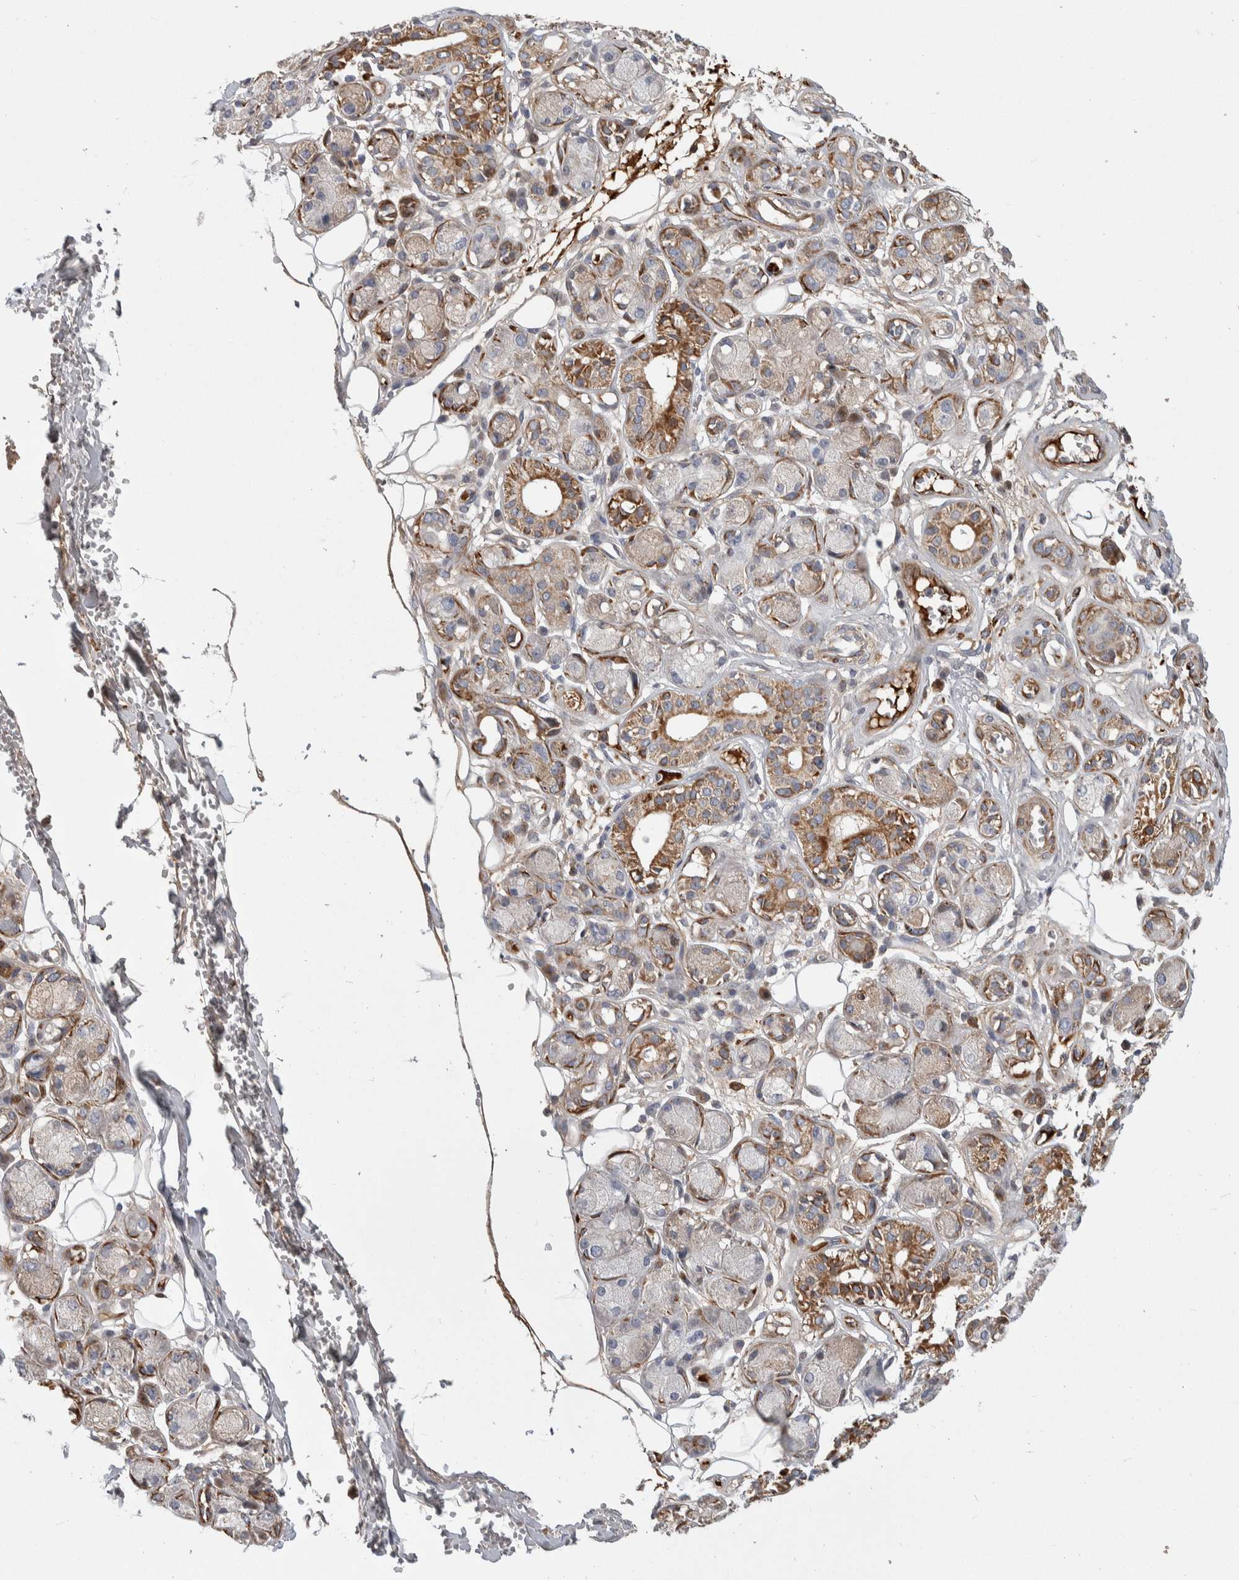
{"staining": {"intensity": "negative", "quantity": "none", "location": "none"}, "tissue": "adipose tissue", "cell_type": "Adipocytes", "image_type": "normal", "snomed": [{"axis": "morphology", "description": "Normal tissue, NOS"}, {"axis": "morphology", "description": "Inflammation, NOS"}, {"axis": "topography", "description": "Salivary gland"}, {"axis": "topography", "description": "Peripheral nerve tissue"}], "caption": "Immunohistochemistry photomicrograph of normal human adipose tissue stained for a protein (brown), which shows no positivity in adipocytes. (DAB IHC, high magnification).", "gene": "PSMG3", "patient": {"sex": "female", "age": 75}}